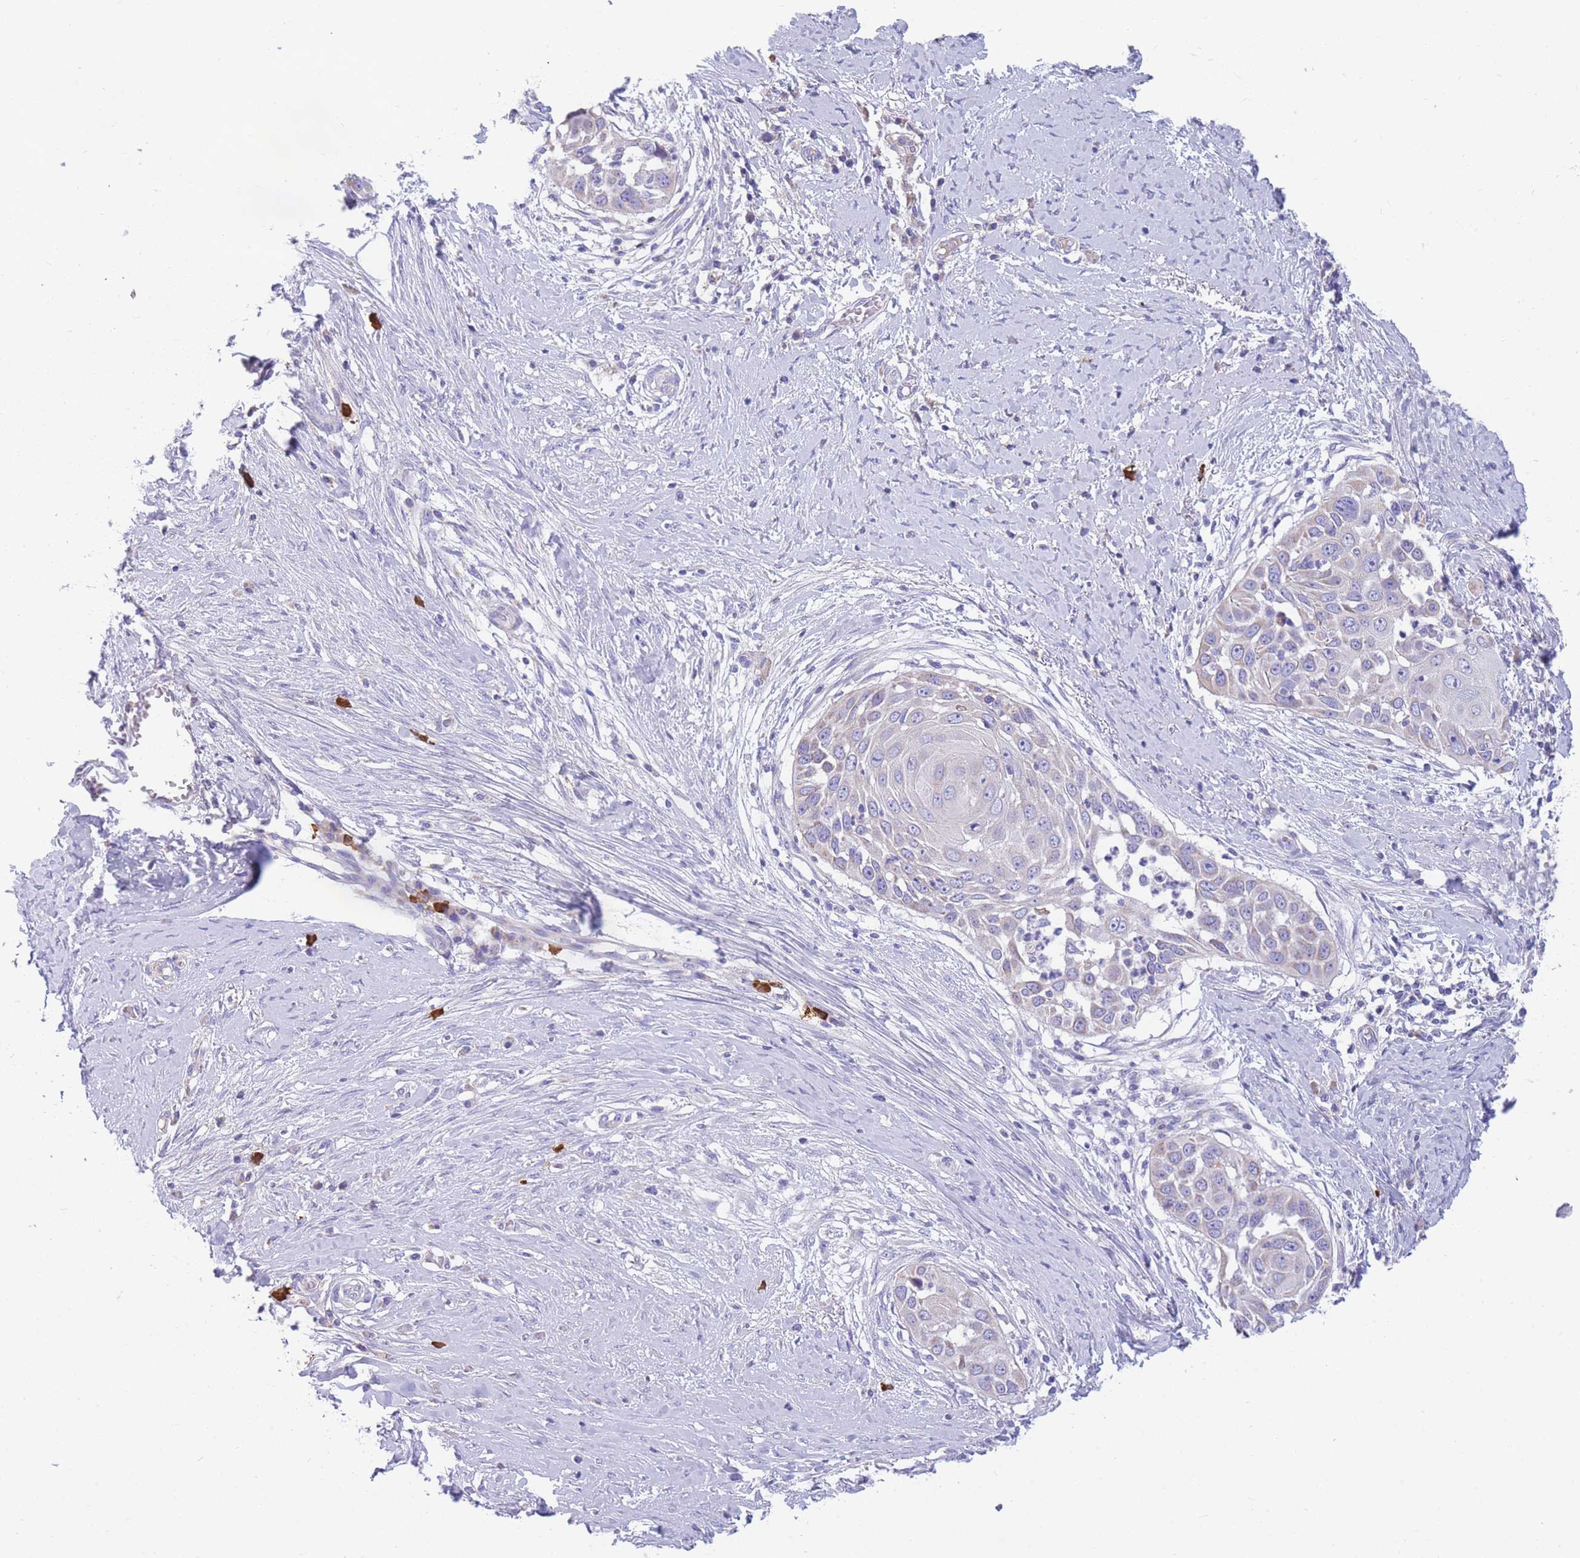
{"staining": {"intensity": "negative", "quantity": "none", "location": "none"}, "tissue": "skin cancer", "cell_type": "Tumor cells", "image_type": "cancer", "snomed": [{"axis": "morphology", "description": "Squamous cell carcinoma, NOS"}, {"axis": "topography", "description": "Skin"}], "caption": "The histopathology image shows no staining of tumor cells in skin cancer (squamous cell carcinoma).", "gene": "DHRS11", "patient": {"sex": "female", "age": 44}}